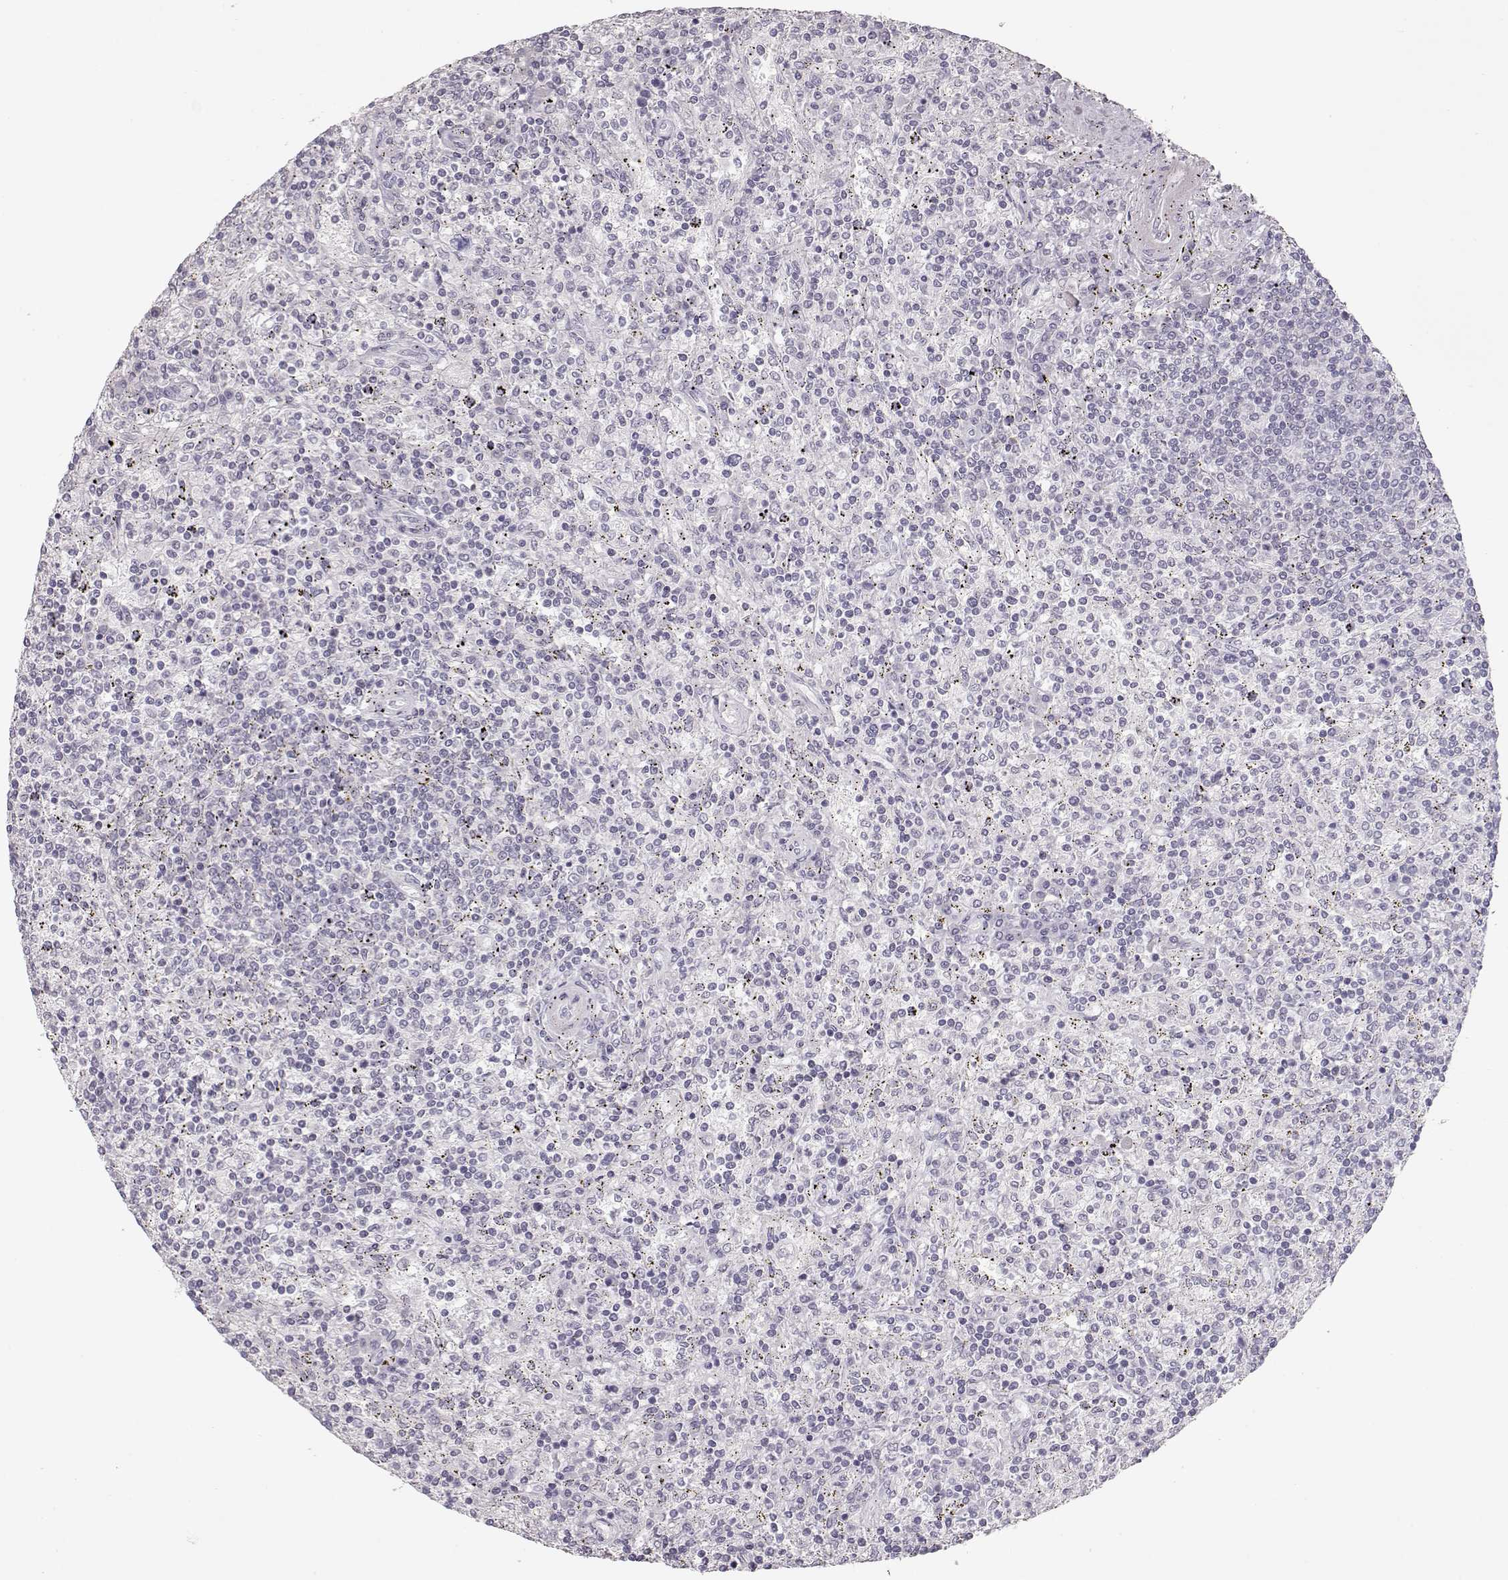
{"staining": {"intensity": "negative", "quantity": "none", "location": "none"}, "tissue": "lymphoma", "cell_type": "Tumor cells", "image_type": "cancer", "snomed": [{"axis": "morphology", "description": "Malignant lymphoma, non-Hodgkin's type, Low grade"}, {"axis": "topography", "description": "Spleen"}], "caption": "Lymphoma stained for a protein using immunohistochemistry (IHC) reveals no staining tumor cells.", "gene": "FAM205A", "patient": {"sex": "male", "age": 62}}